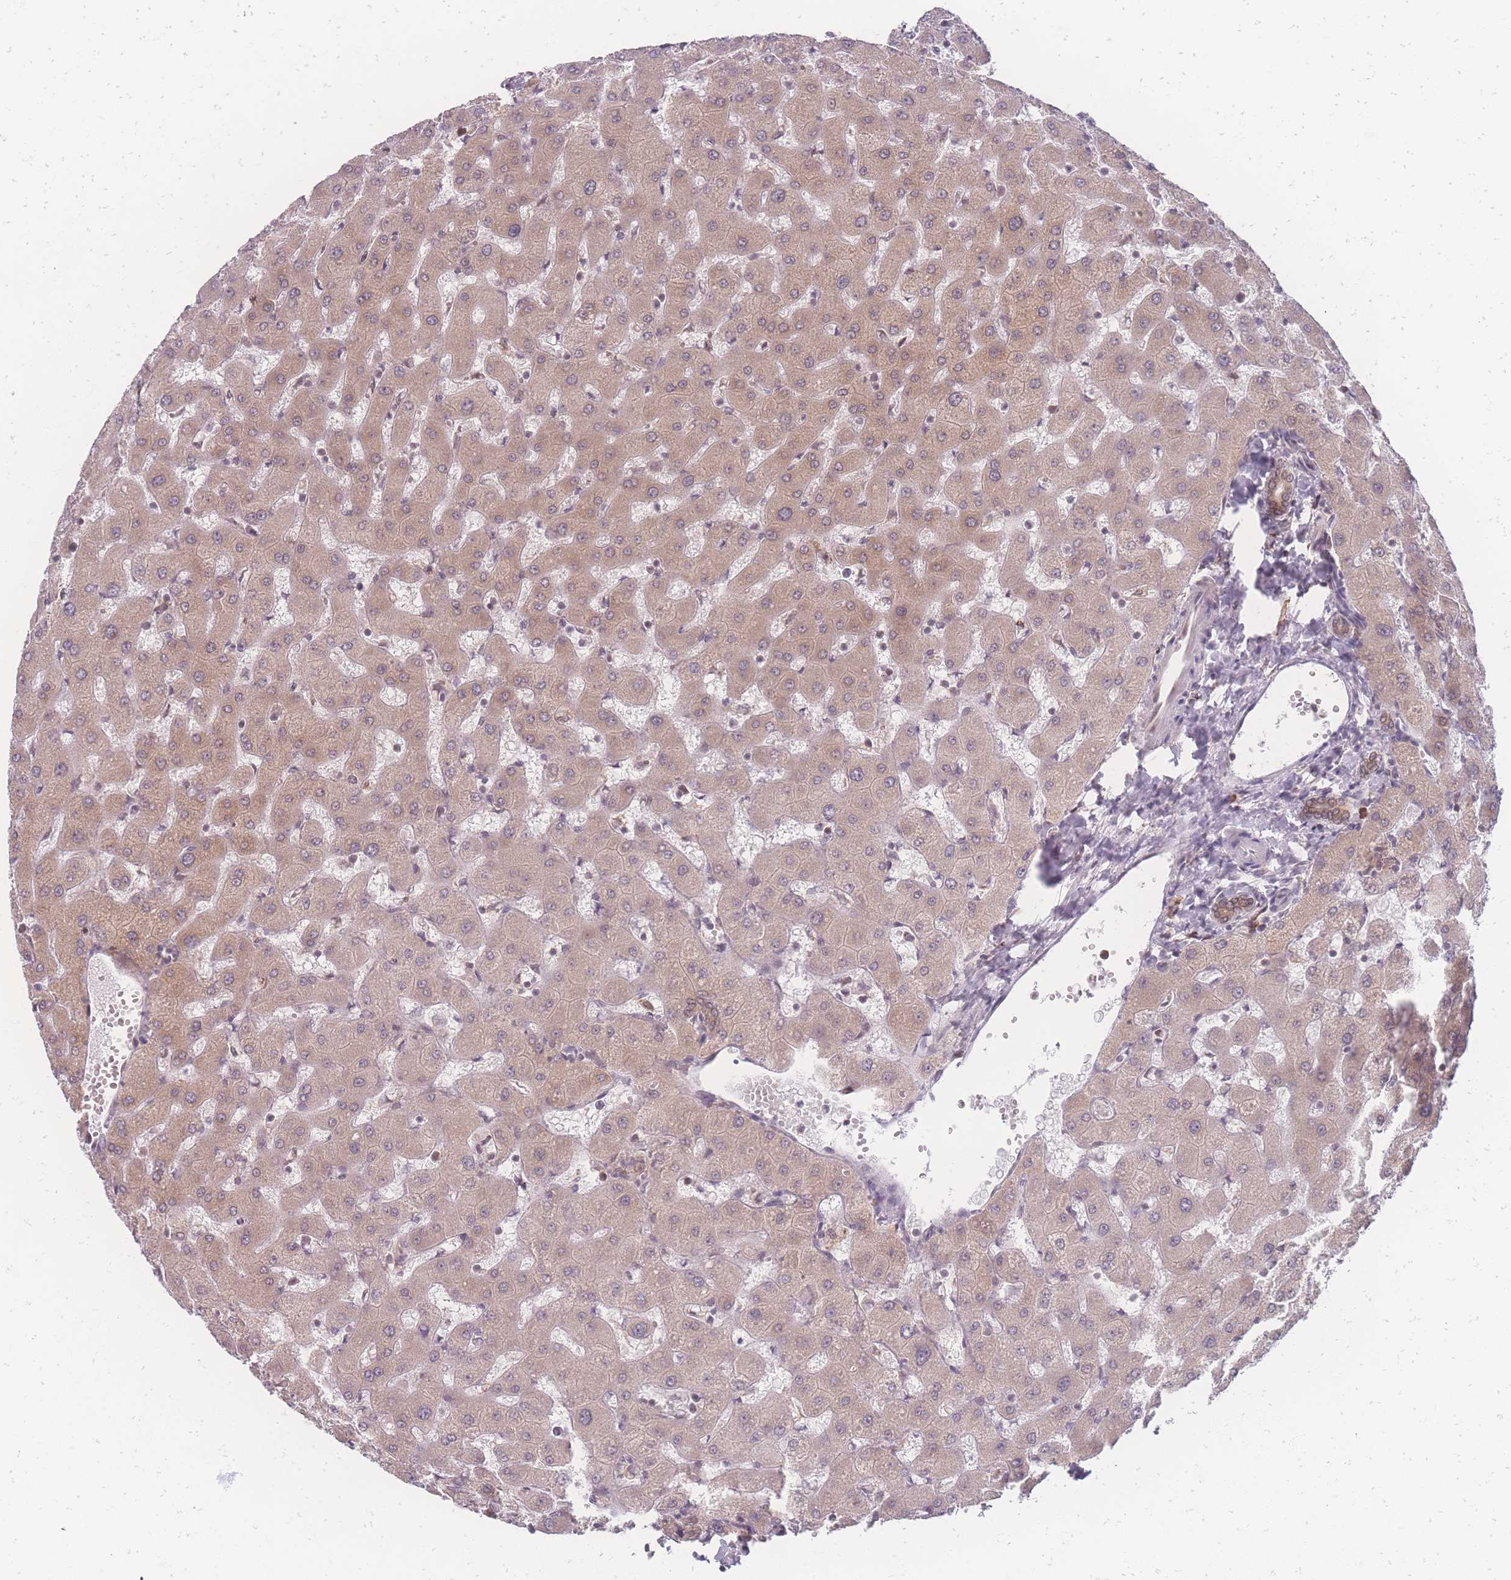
{"staining": {"intensity": "moderate", "quantity": ">75%", "location": "cytoplasmic/membranous,nuclear"}, "tissue": "liver", "cell_type": "Cholangiocytes", "image_type": "normal", "snomed": [{"axis": "morphology", "description": "Normal tissue, NOS"}, {"axis": "topography", "description": "Liver"}], "caption": "A micrograph showing moderate cytoplasmic/membranous,nuclear expression in approximately >75% of cholangiocytes in unremarkable liver, as visualized by brown immunohistochemical staining.", "gene": "ZC3H13", "patient": {"sex": "female", "age": 63}}